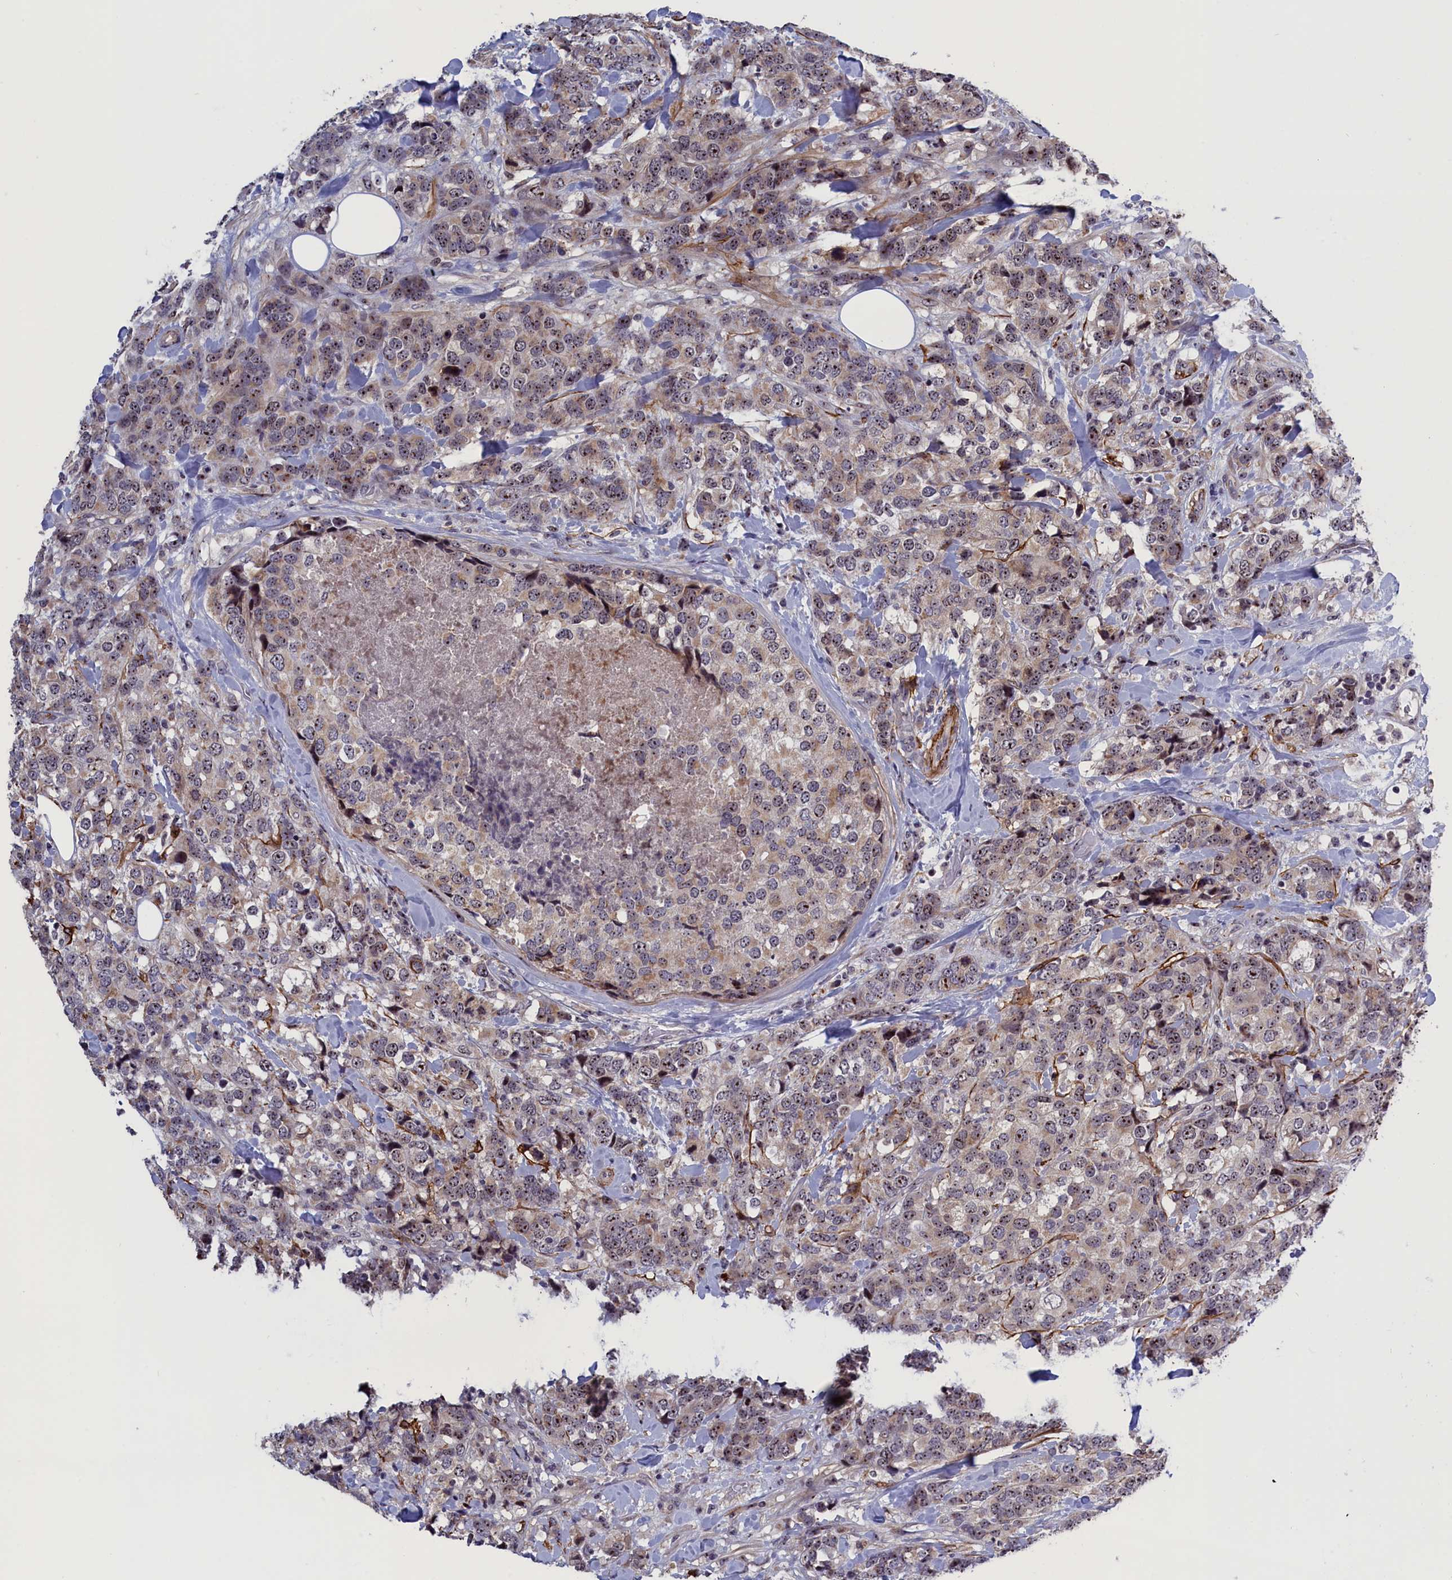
{"staining": {"intensity": "moderate", "quantity": ">75%", "location": "nuclear"}, "tissue": "breast cancer", "cell_type": "Tumor cells", "image_type": "cancer", "snomed": [{"axis": "morphology", "description": "Lobular carcinoma"}, {"axis": "topography", "description": "Breast"}], "caption": "Tumor cells show moderate nuclear expression in about >75% of cells in lobular carcinoma (breast).", "gene": "PPAN", "patient": {"sex": "female", "age": 59}}